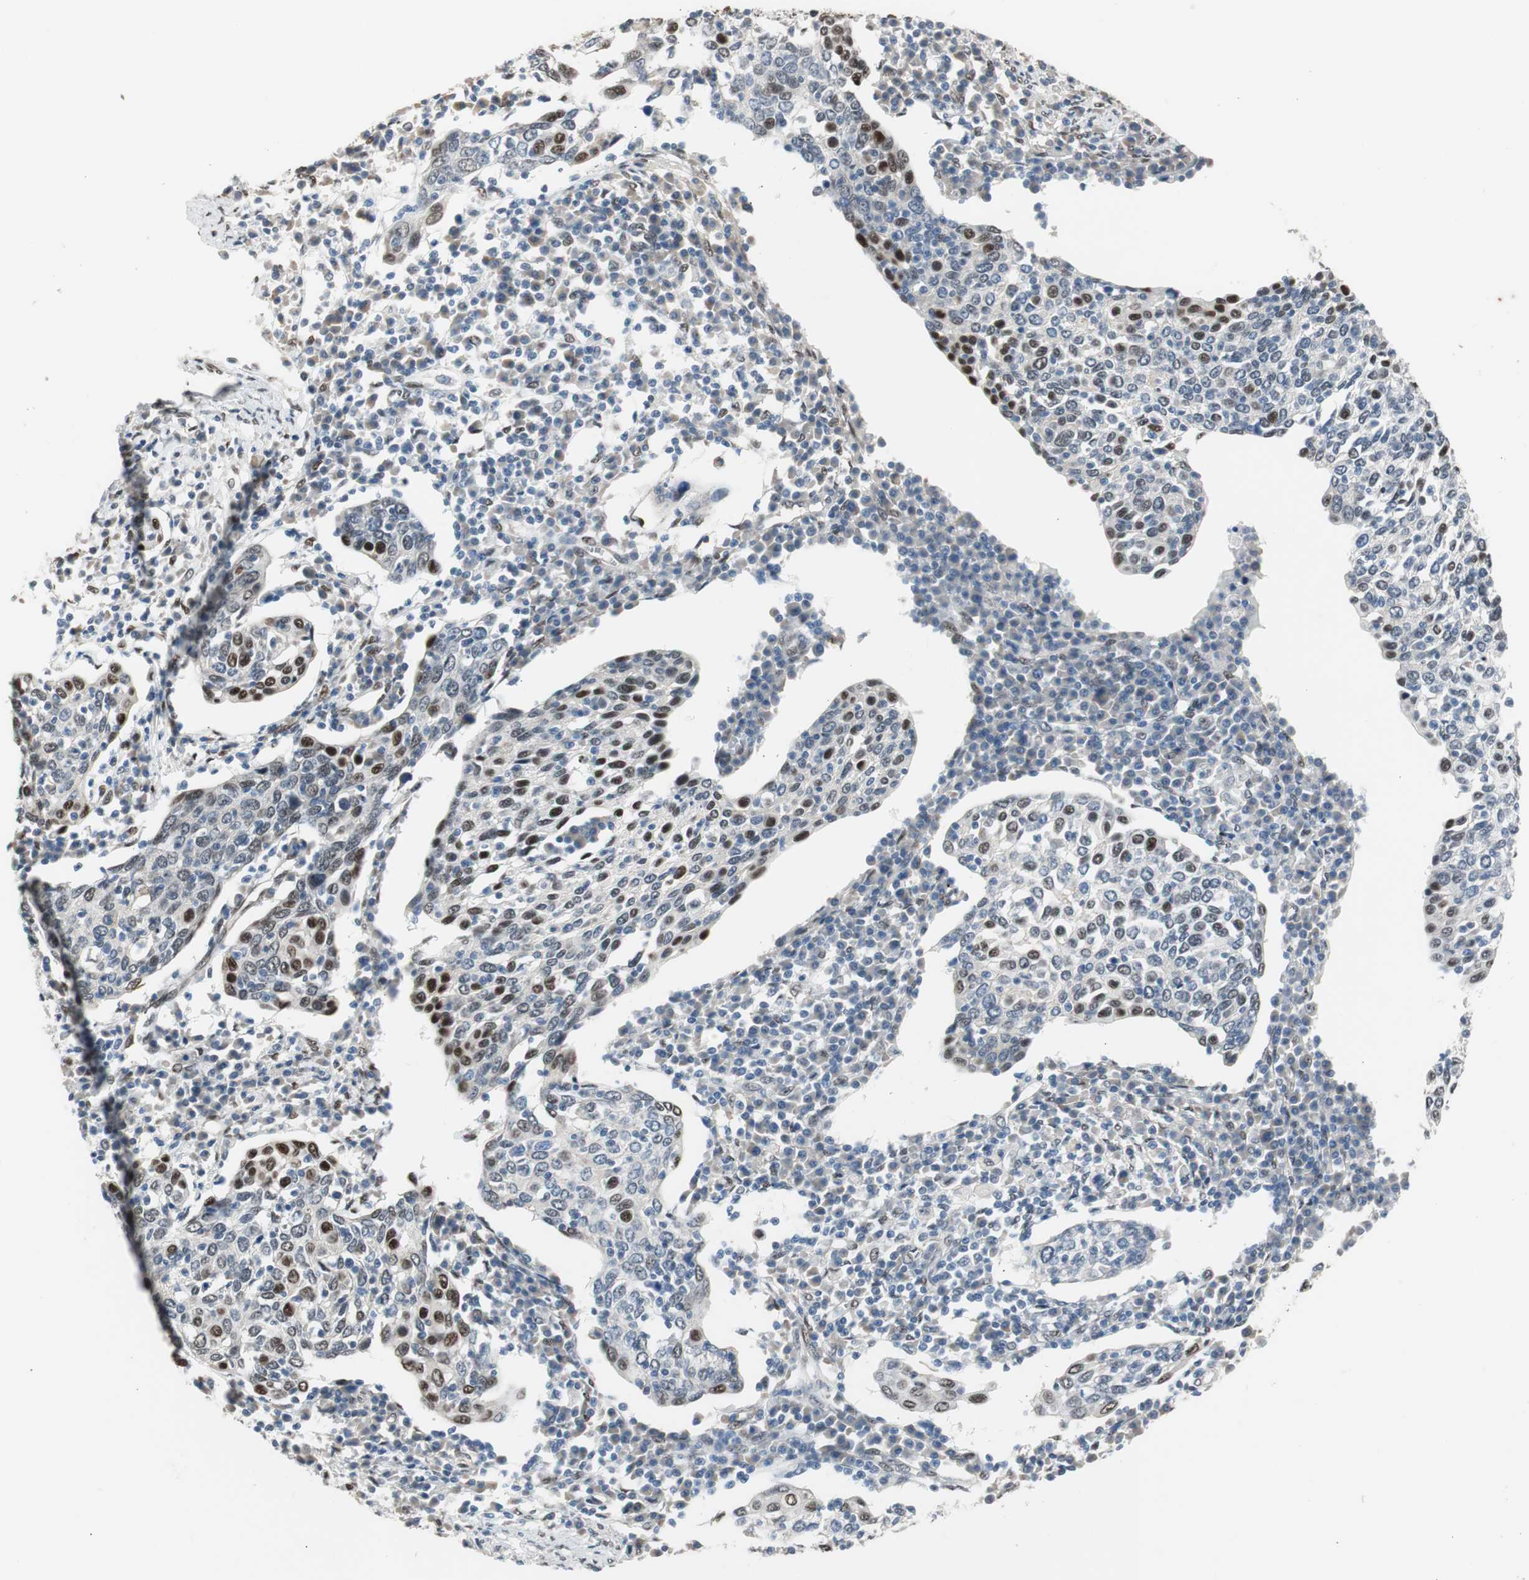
{"staining": {"intensity": "weak", "quantity": "<25%", "location": "nuclear"}, "tissue": "cervical cancer", "cell_type": "Tumor cells", "image_type": "cancer", "snomed": [{"axis": "morphology", "description": "Squamous cell carcinoma, NOS"}, {"axis": "topography", "description": "Cervix"}], "caption": "The IHC image has no significant positivity in tumor cells of cervical cancer (squamous cell carcinoma) tissue. The staining was performed using DAB to visualize the protein expression in brown, while the nuclei were stained in blue with hematoxylin (Magnification: 20x).", "gene": "PML", "patient": {"sex": "female", "age": 40}}